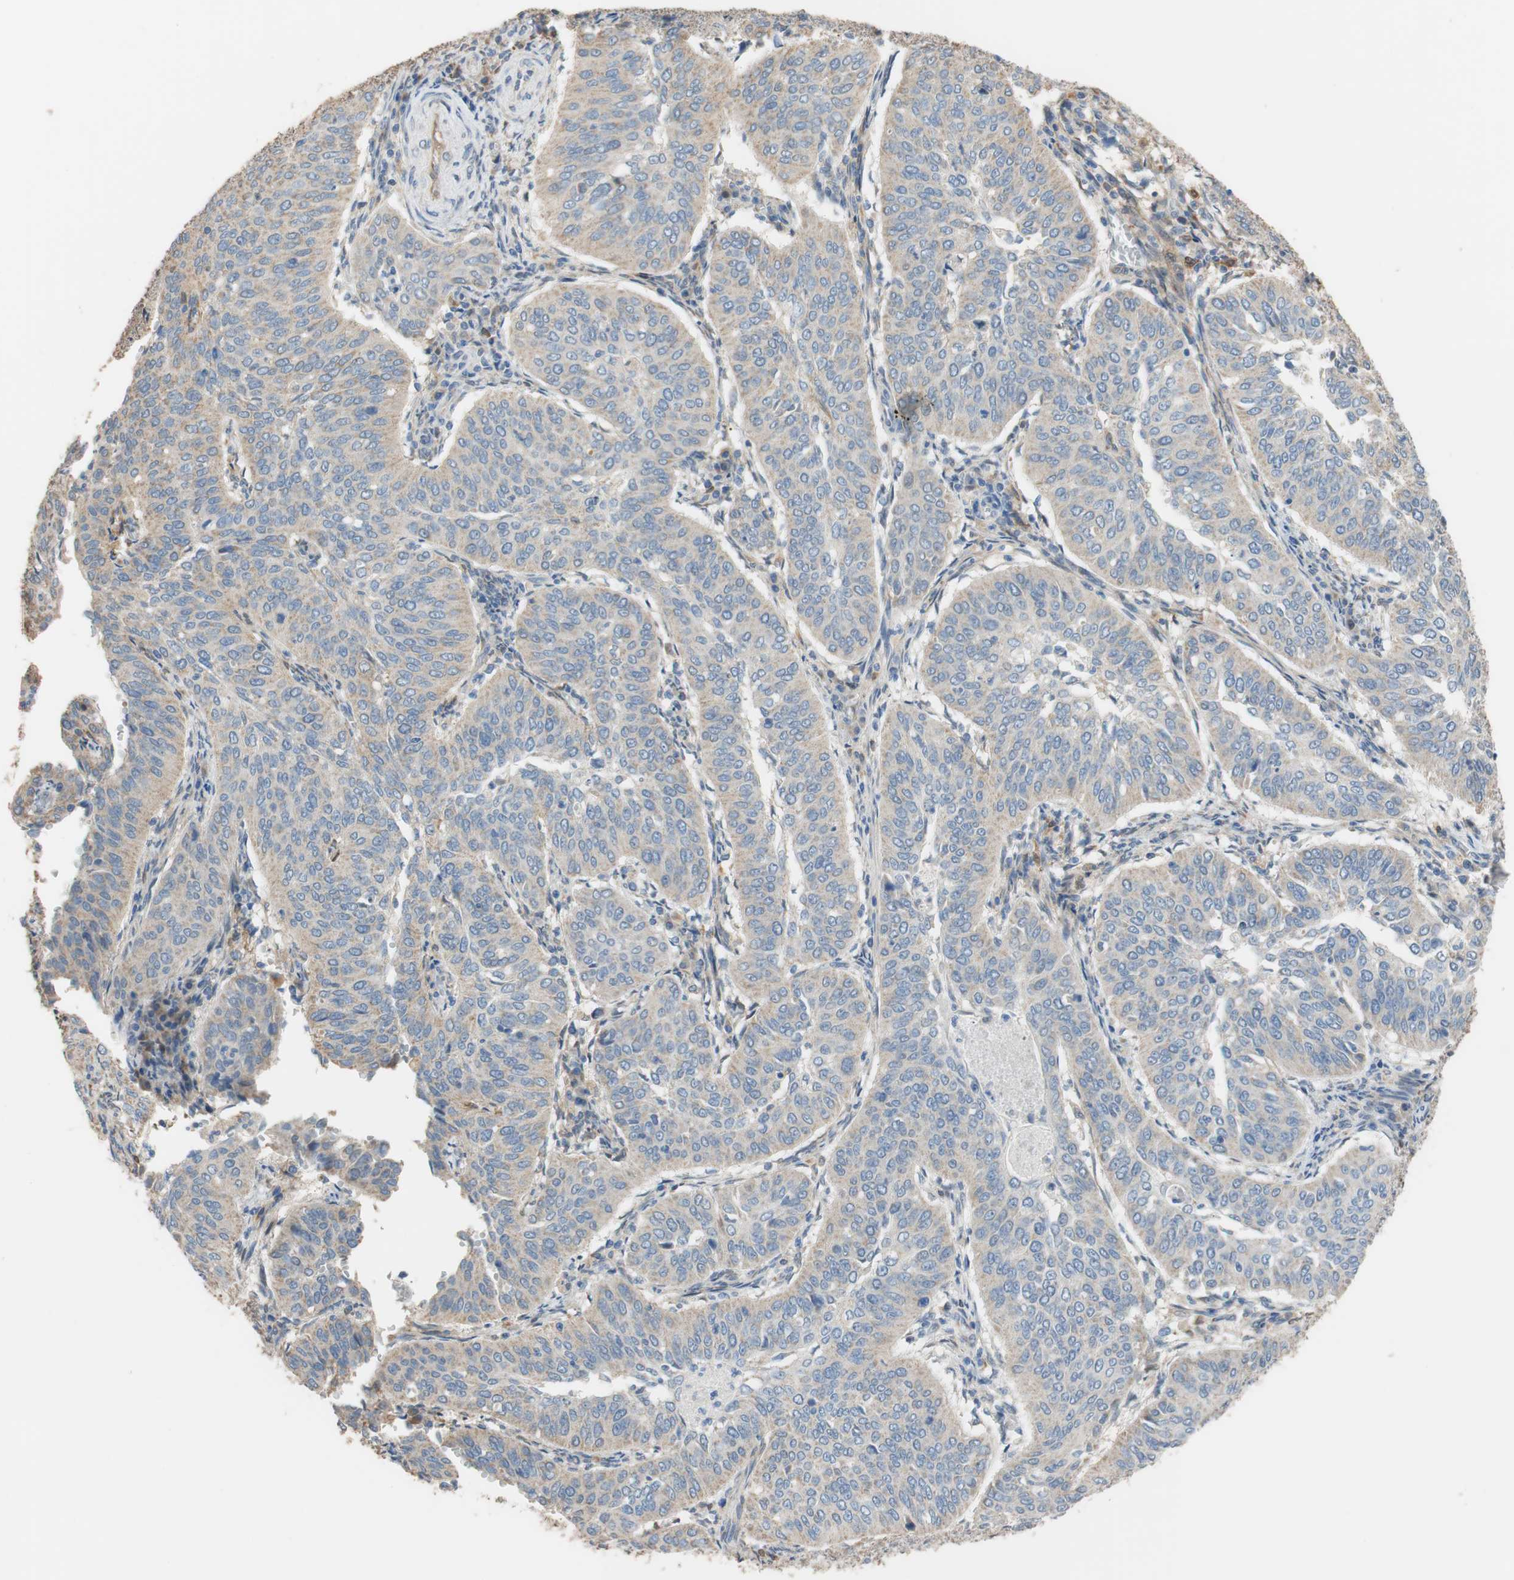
{"staining": {"intensity": "moderate", "quantity": ">75%", "location": "cytoplasmic/membranous"}, "tissue": "cervical cancer", "cell_type": "Tumor cells", "image_type": "cancer", "snomed": [{"axis": "morphology", "description": "Normal tissue, NOS"}, {"axis": "morphology", "description": "Squamous cell carcinoma, NOS"}, {"axis": "topography", "description": "Cervix"}], "caption": "IHC of human cervical squamous cell carcinoma demonstrates medium levels of moderate cytoplasmic/membranous staining in approximately >75% of tumor cells.", "gene": "ALDH1A2", "patient": {"sex": "female", "age": 39}}